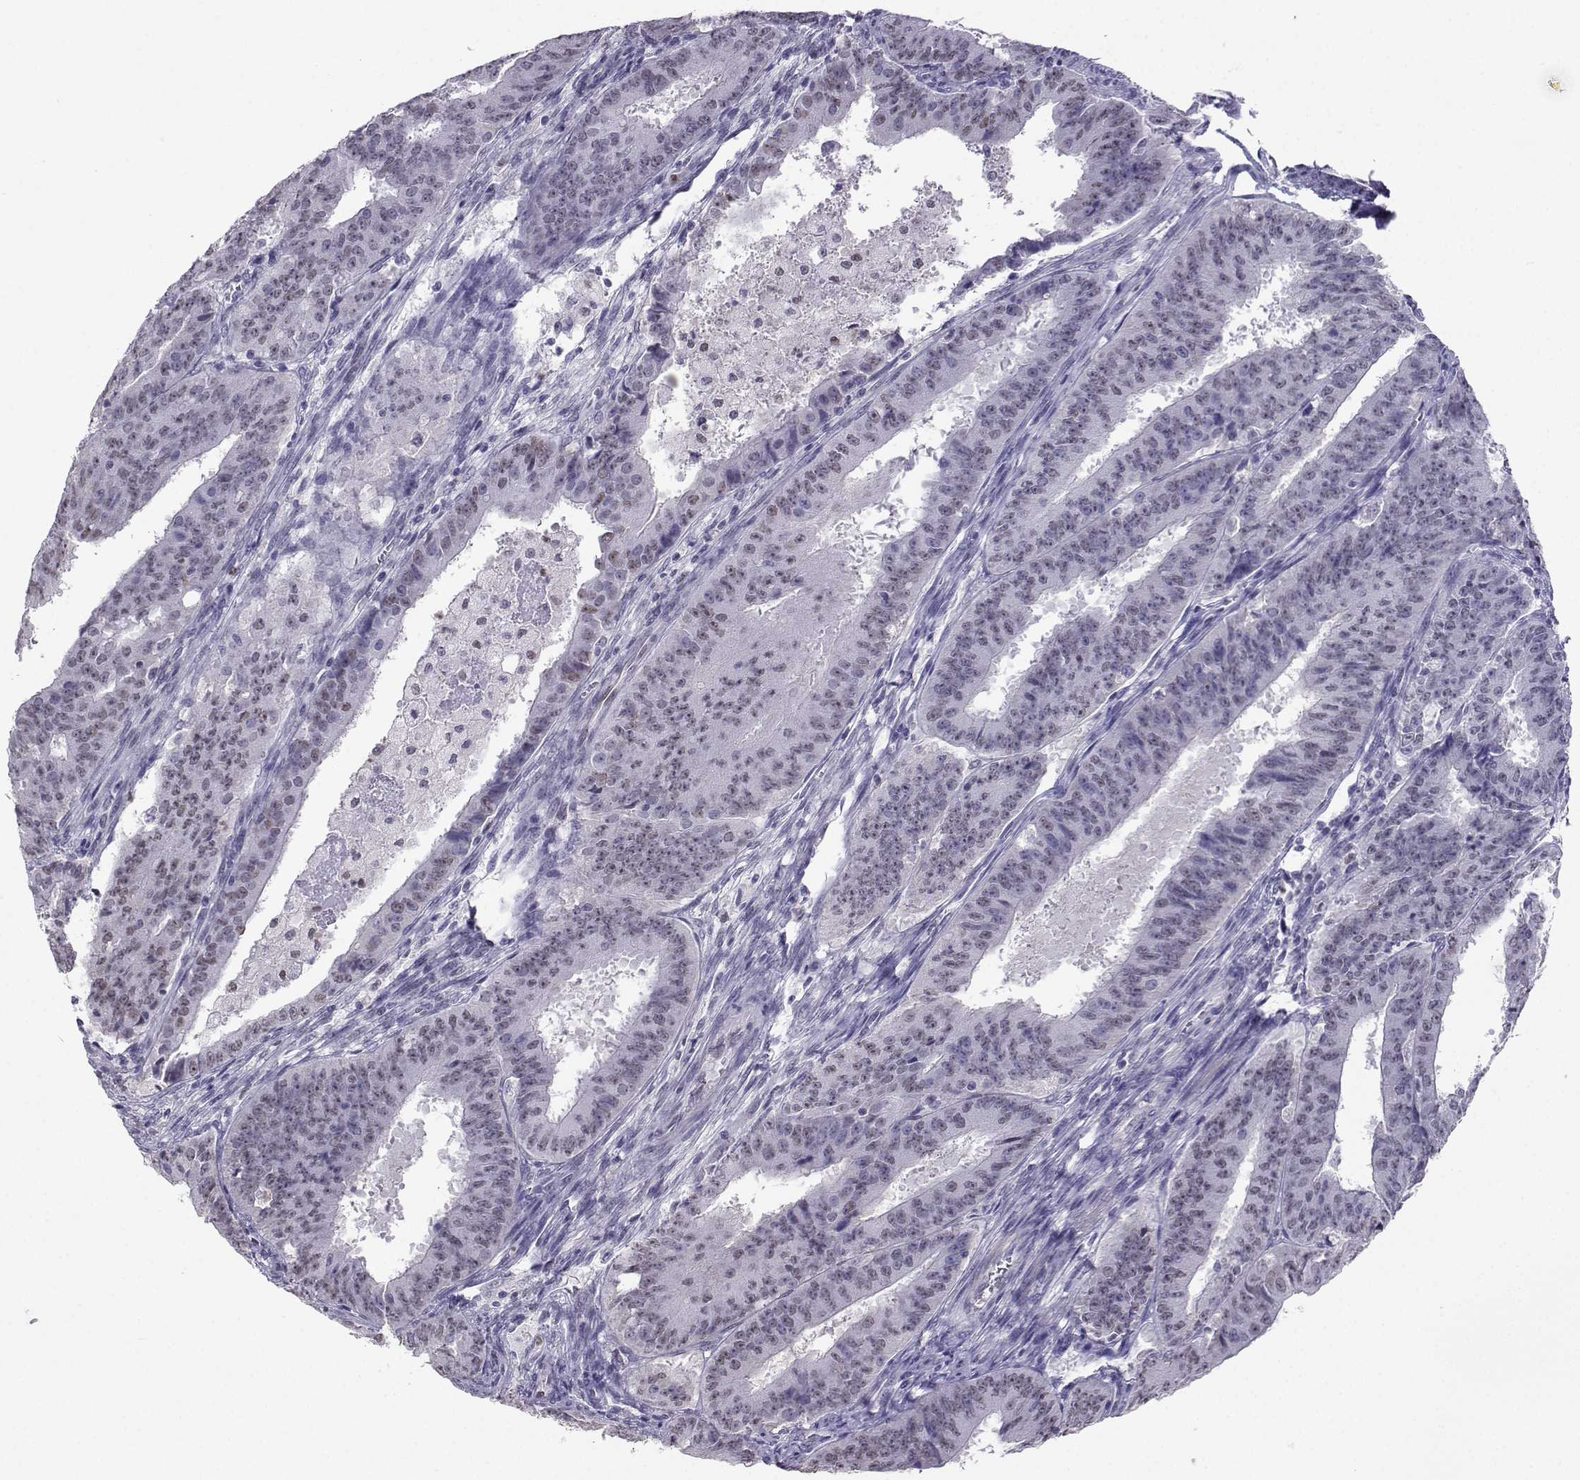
{"staining": {"intensity": "negative", "quantity": "none", "location": "none"}, "tissue": "ovarian cancer", "cell_type": "Tumor cells", "image_type": "cancer", "snomed": [{"axis": "morphology", "description": "Carcinoma, endometroid"}, {"axis": "topography", "description": "Ovary"}], "caption": "The image reveals no significant staining in tumor cells of ovarian cancer.", "gene": "TEDC2", "patient": {"sex": "female", "age": 42}}